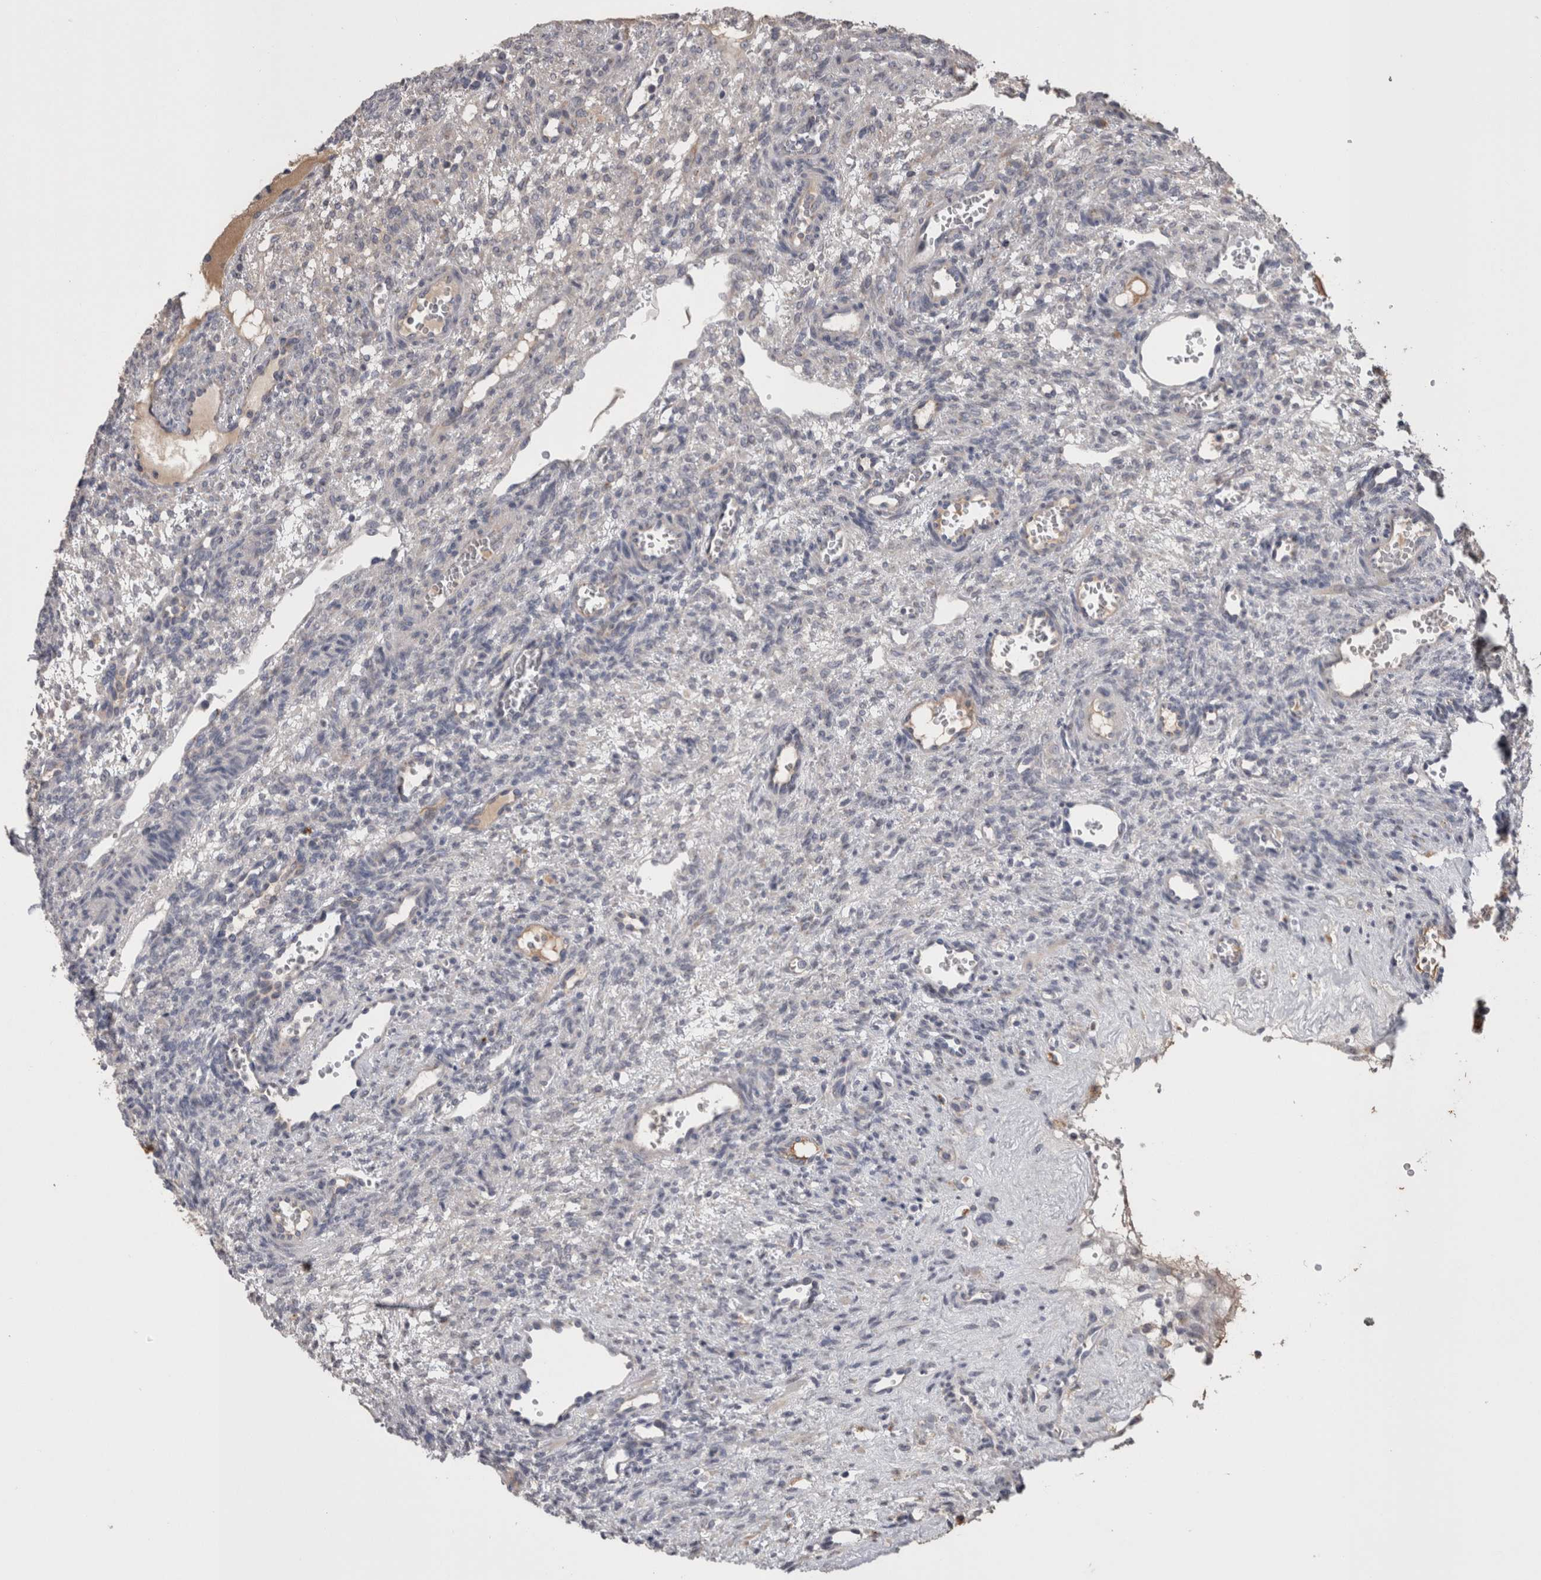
{"staining": {"intensity": "negative", "quantity": "none", "location": "none"}, "tissue": "ovary", "cell_type": "Ovarian stroma cells", "image_type": "normal", "snomed": [{"axis": "morphology", "description": "Normal tissue, NOS"}, {"axis": "topography", "description": "Ovary"}], "caption": "Ovary was stained to show a protein in brown. There is no significant expression in ovarian stroma cells. (Stains: DAB immunohistochemistry with hematoxylin counter stain, Microscopy: brightfield microscopy at high magnification).", "gene": "STC1", "patient": {"sex": "female", "age": 34}}